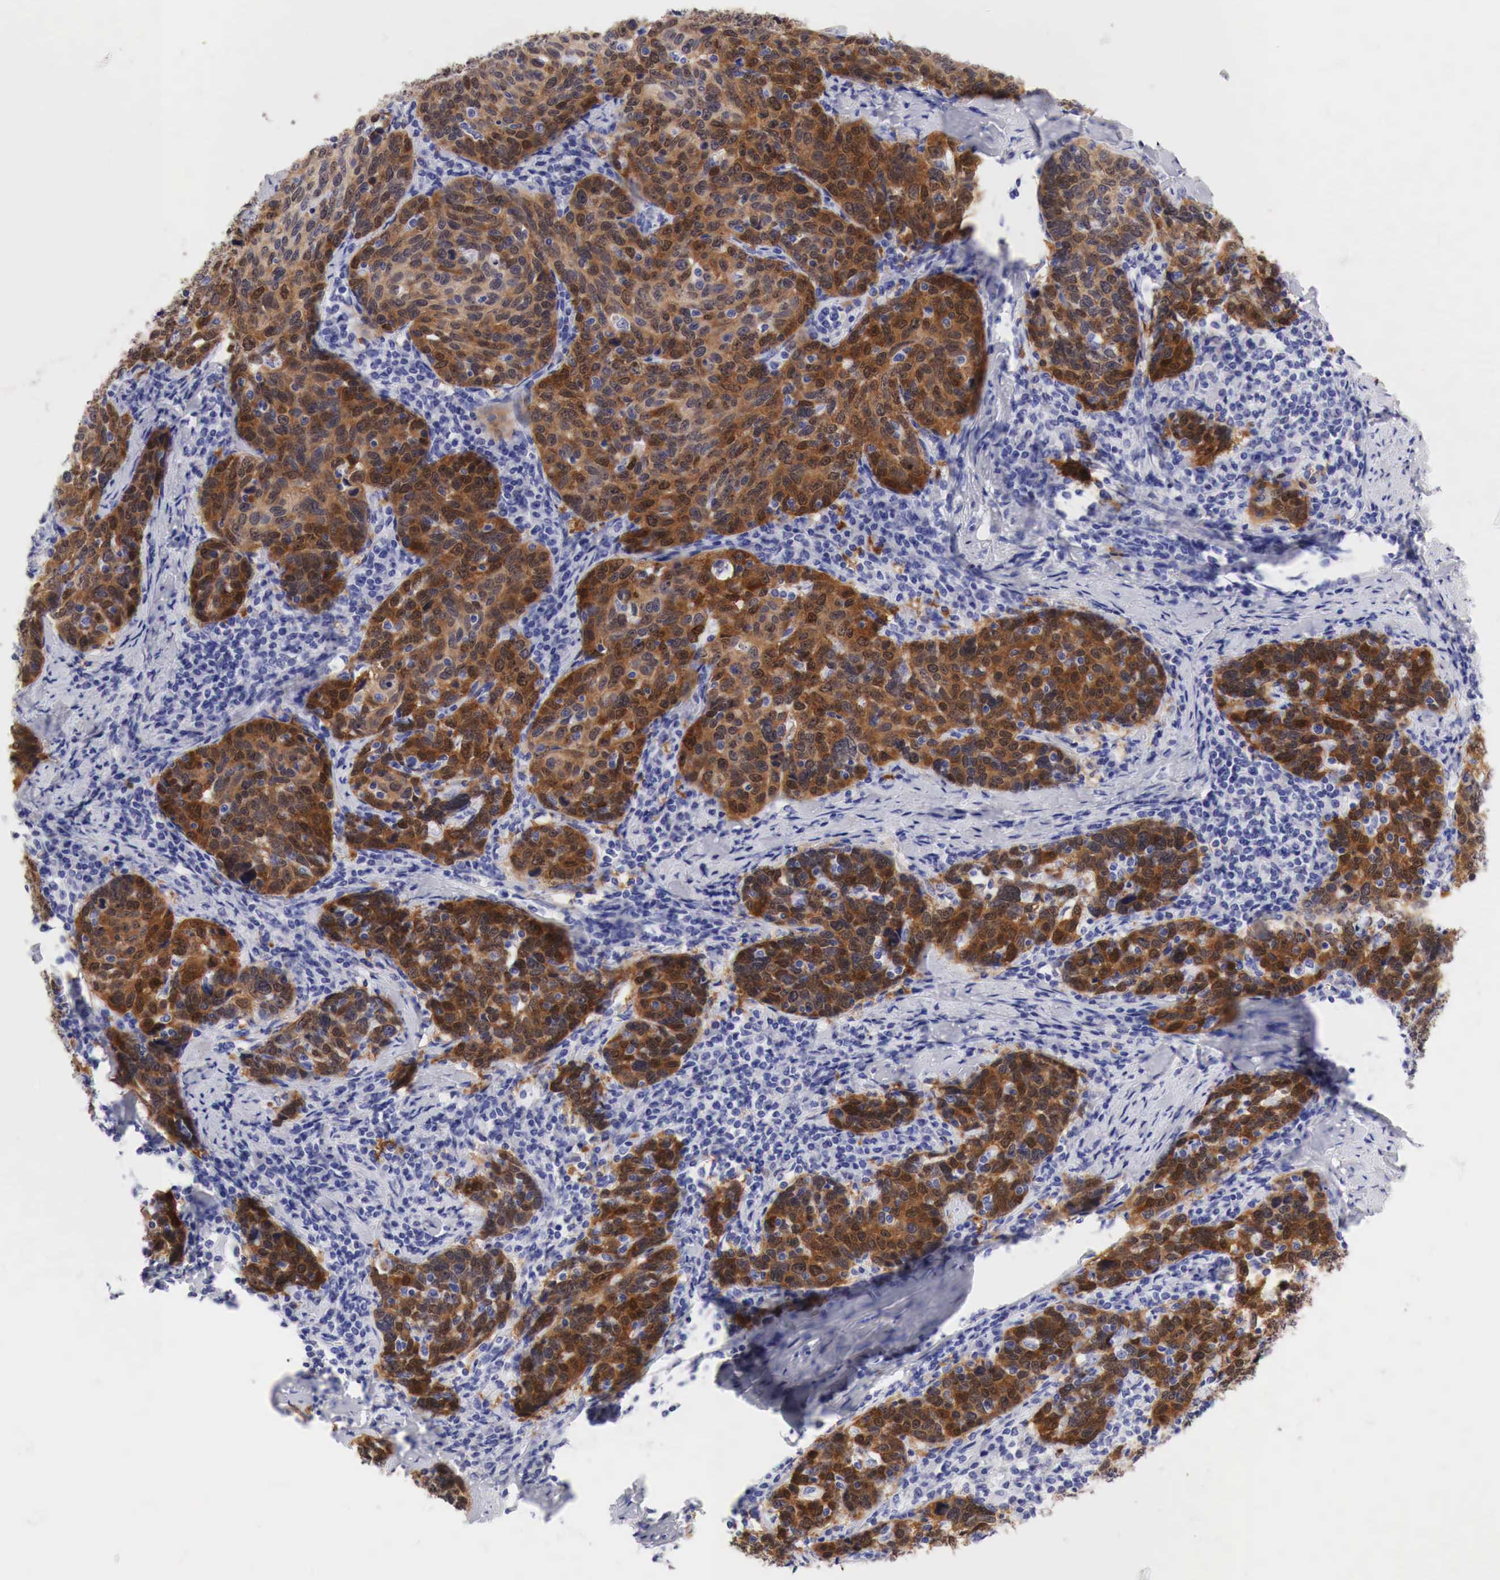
{"staining": {"intensity": "strong", "quantity": ">75%", "location": "cytoplasmic/membranous"}, "tissue": "cervical cancer", "cell_type": "Tumor cells", "image_type": "cancer", "snomed": [{"axis": "morphology", "description": "Squamous cell carcinoma, NOS"}, {"axis": "topography", "description": "Cervix"}], "caption": "A micrograph showing strong cytoplasmic/membranous positivity in approximately >75% of tumor cells in squamous cell carcinoma (cervical), as visualized by brown immunohistochemical staining.", "gene": "CDKN2A", "patient": {"sex": "female", "age": 41}}